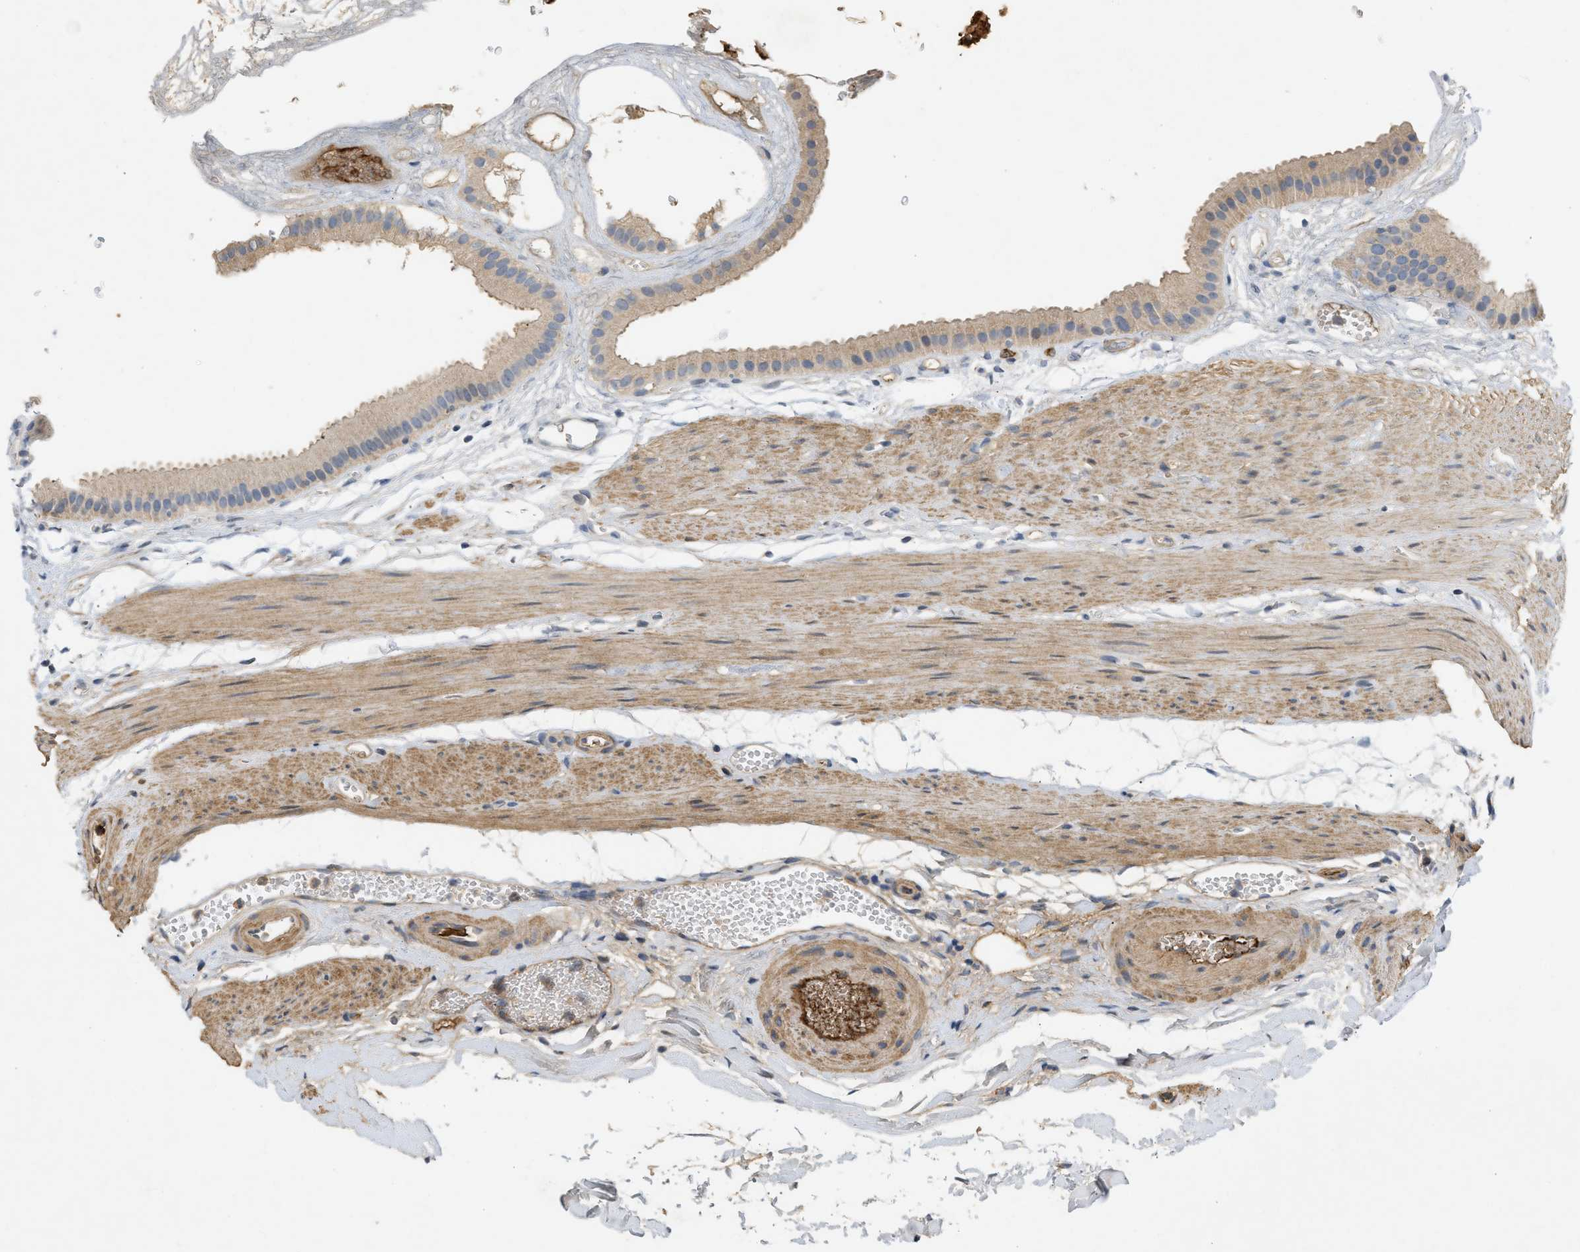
{"staining": {"intensity": "weak", "quantity": ">75%", "location": "cytoplasmic/membranous"}, "tissue": "gallbladder", "cell_type": "Glandular cells", "image_type": "normal", "snomed": [{"axis": "morphology", "description": "Normal tissue, NOS"}, {"axis": "topography", "description": "Gallbladder"}], "caption": "Protein staining displays weak cytoplasmic/membranous positivity in approximately >75% of glandular cells in unremarkable gallbladder.", "gene": "F8", "patient": {"sex": "female", "age": 64}}